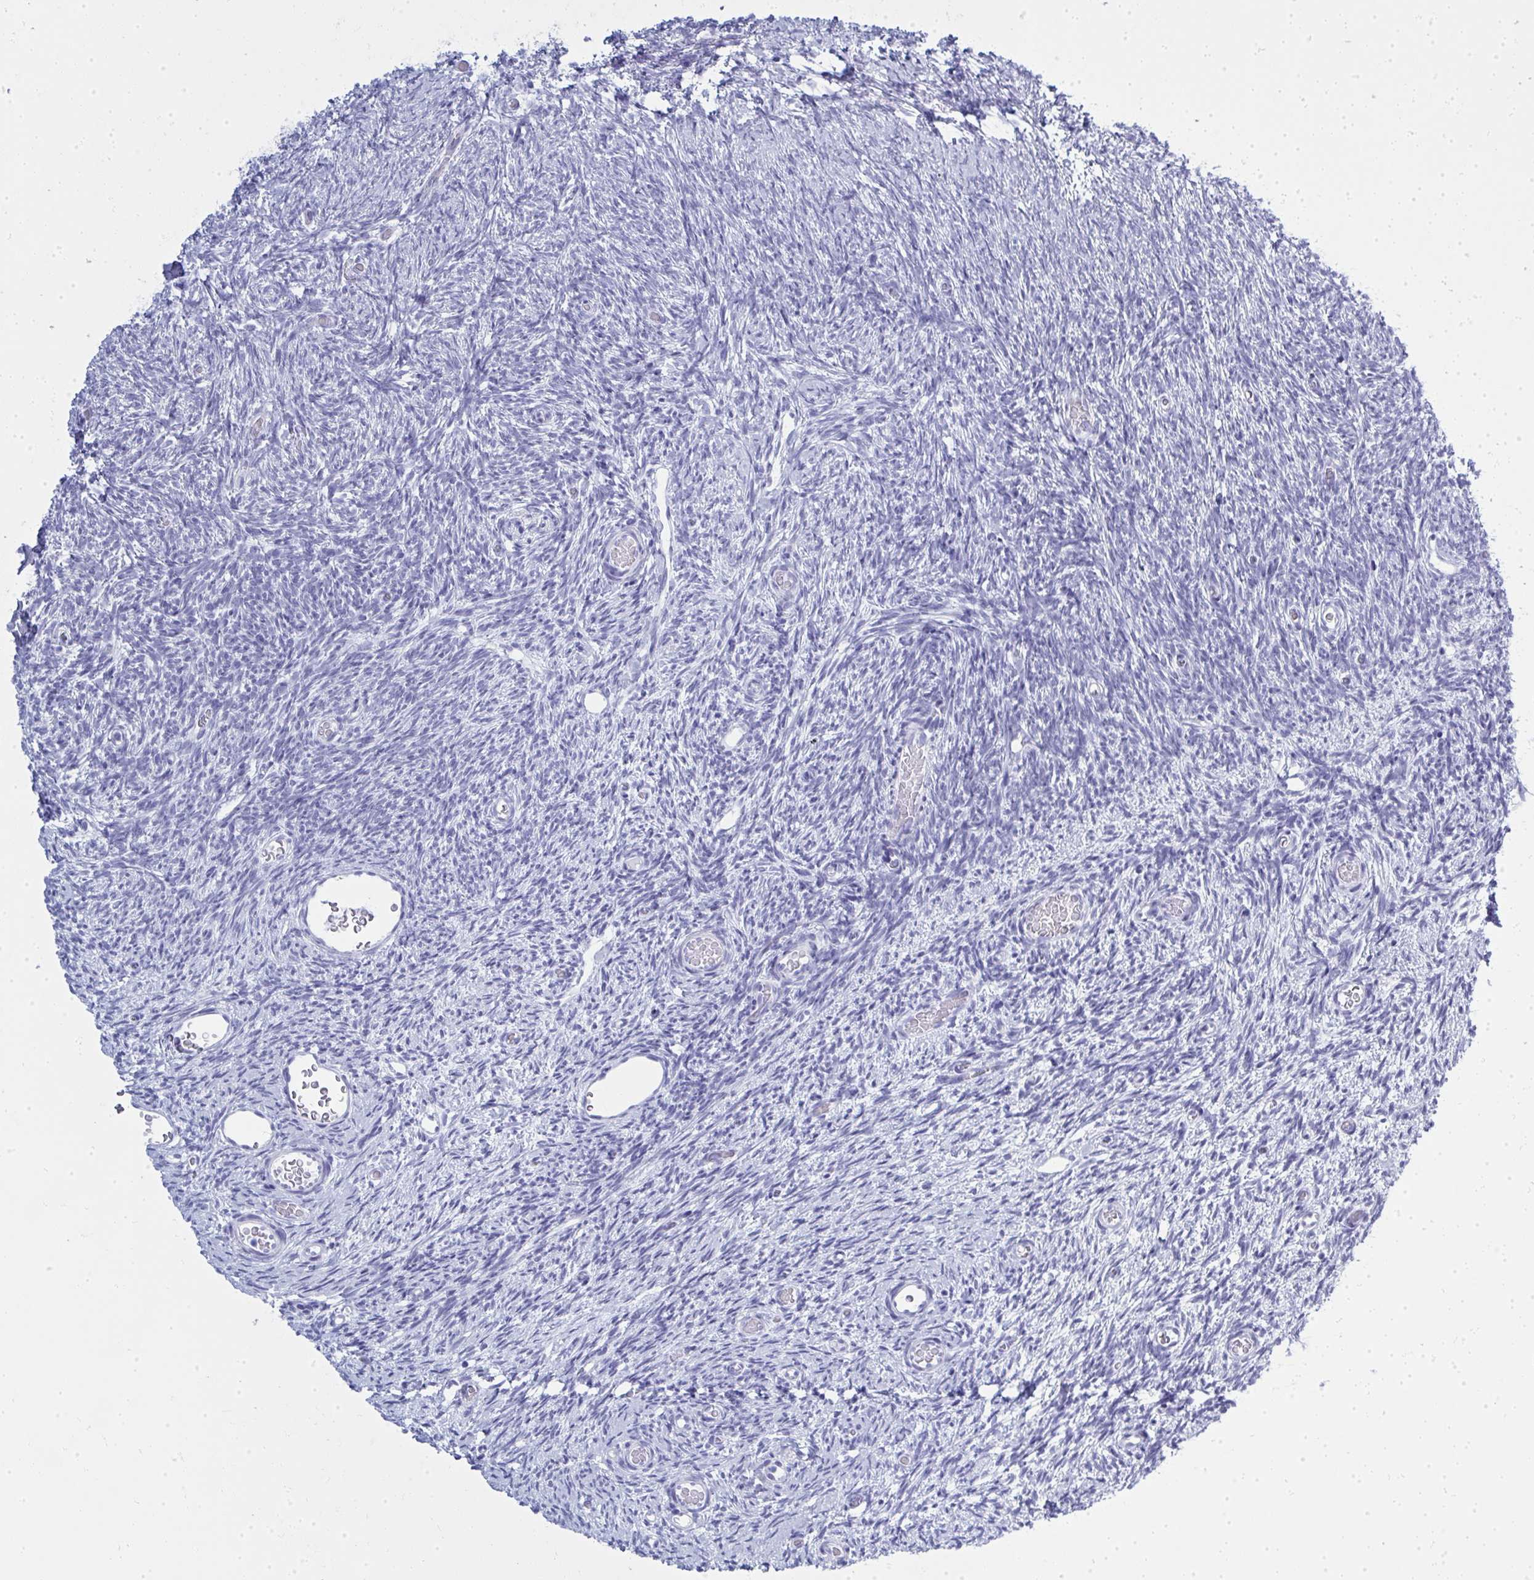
{"staining": {"intensity": "negative", "quantity": "none", "location": "none"}, "tissue": "ovary", "cell_type": "Follicle cells", "image_type": "normal", "snomed": [{"axis": "morphology", "description": "Normal tissue, NOS"}, {"axis": "topography", "description": "Ovary"}], "caption": "DAB (3,3'-diaminobenzidine) immunohistochemical staining of normal human ovary reveals no significant positivity in follicle cells.", "gene": "QDPR", "patient": {"sex": "female", "age": 39}}